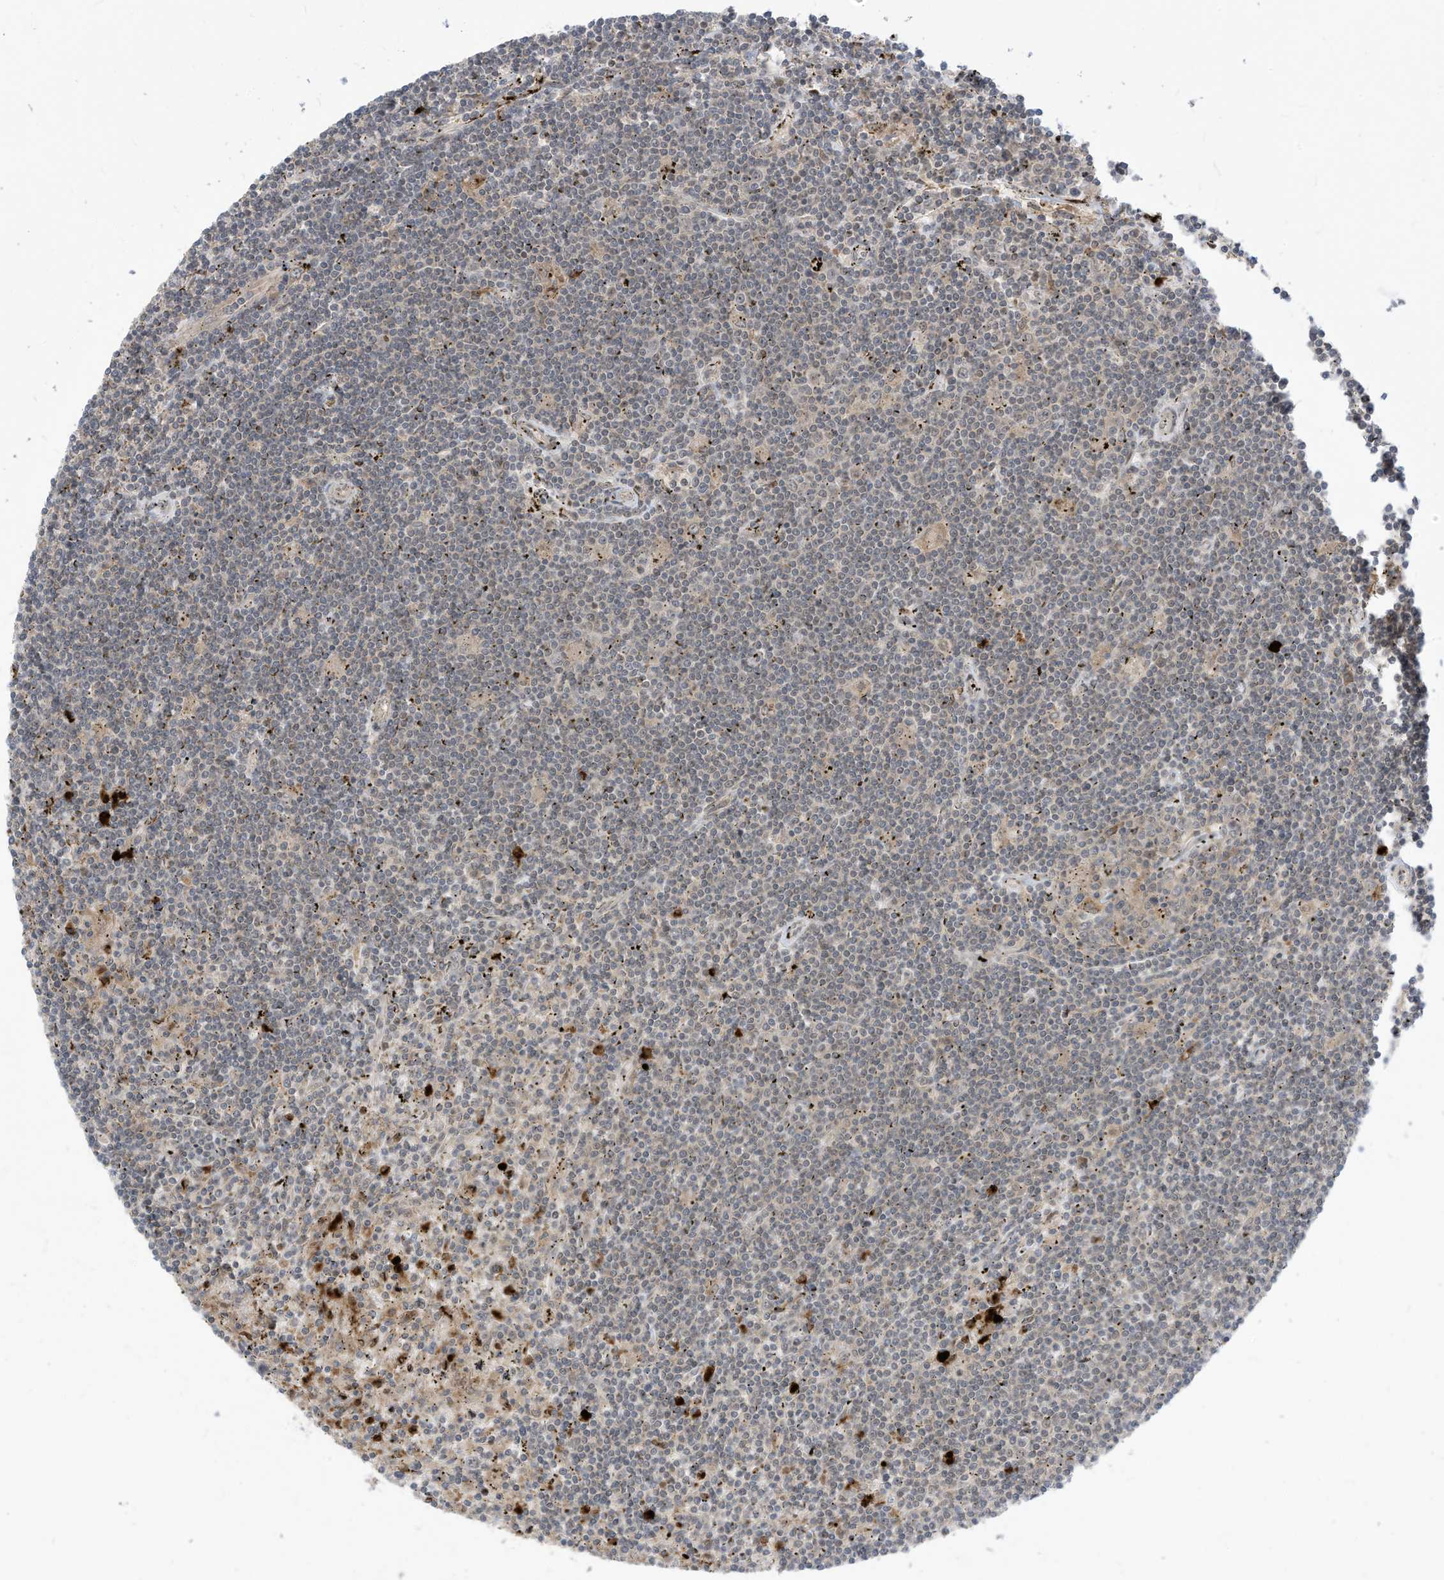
{"staining": {"intensity": "negative", "quantity": "none", "location": "none"}, "tissue": "lymphoma", "cell_type": "Tumor cells", "image_type": "cancer", "snomed": [{"axis": "morphology", "description": "Malignant lymphoma, non-Hodgkin's type, Low grade"}, {"axis": "topography", "description": "Spleen"}], "caption": "Immunohistochemistry (IHC) of malignant lymphoma, non-Hodgkin's type (low-grade) exhibits no expression in tumor cells.", "gene": "CNKSR1", "patient": {"sex": "male", "age": 76}}